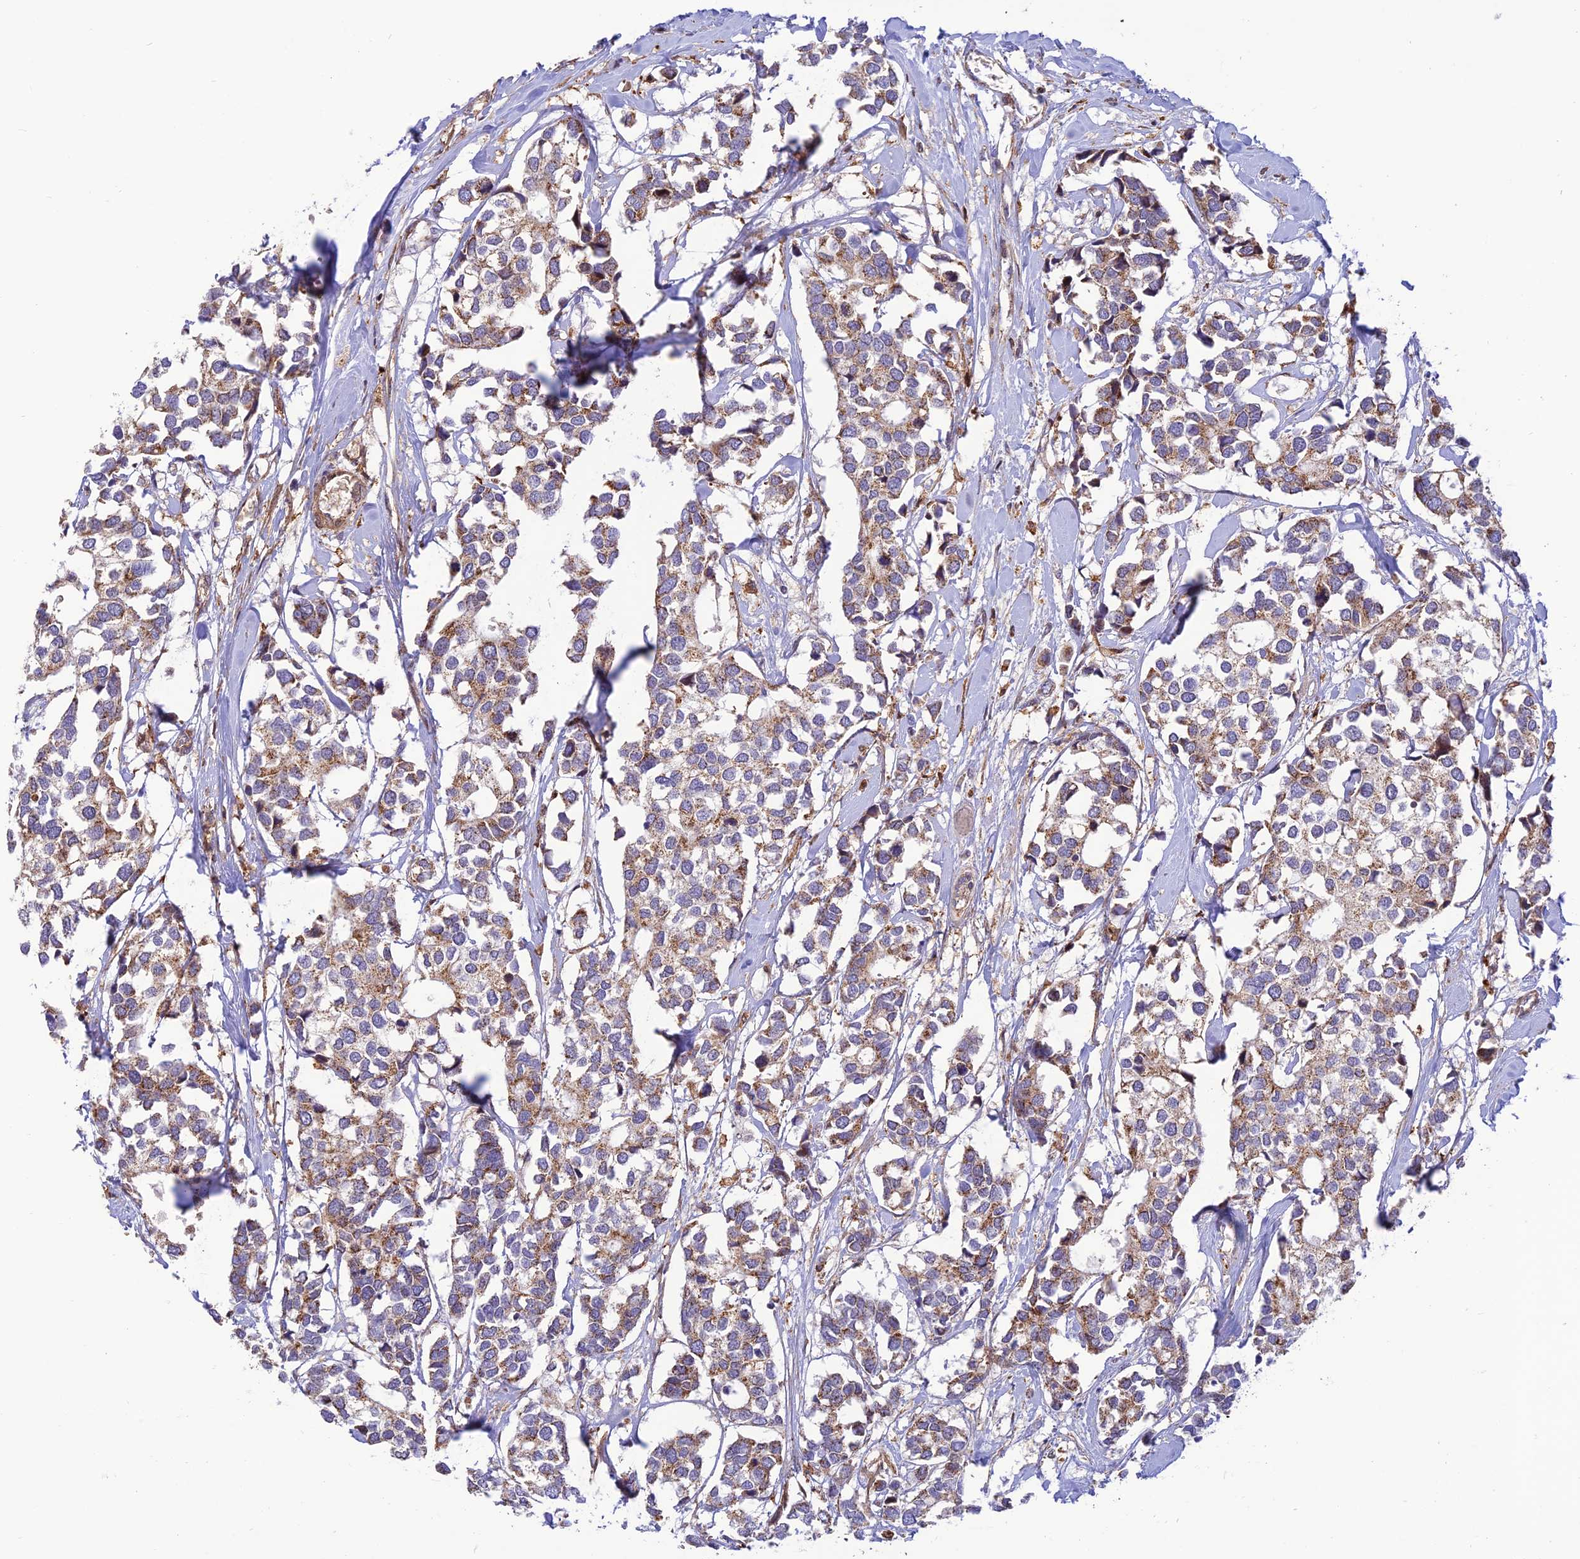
{"staining": {"intensity": "moderate", "quantity": ">75%", "location": "cytoplasmic/membranous"}, "tissue": "breast cancer", "cell_type": "Tumor cells", "image_type": "cancer", "snomed": [{"axis": "morphology", "description": "Duct carcinoma"}, {"axis": "topography", "description": "Breast"}], "caption": "The histopathology image demonstrates a brown stain indicating the presence of a protein in the cytoplasmic/membranous of tumor cells in invasive ductal carcinoma (breast). (brown staining indicates protein expression, while blue staining denotes nuclei).", "gene": "FAM186B", "patient": {"sex": "female", "age": 83}}